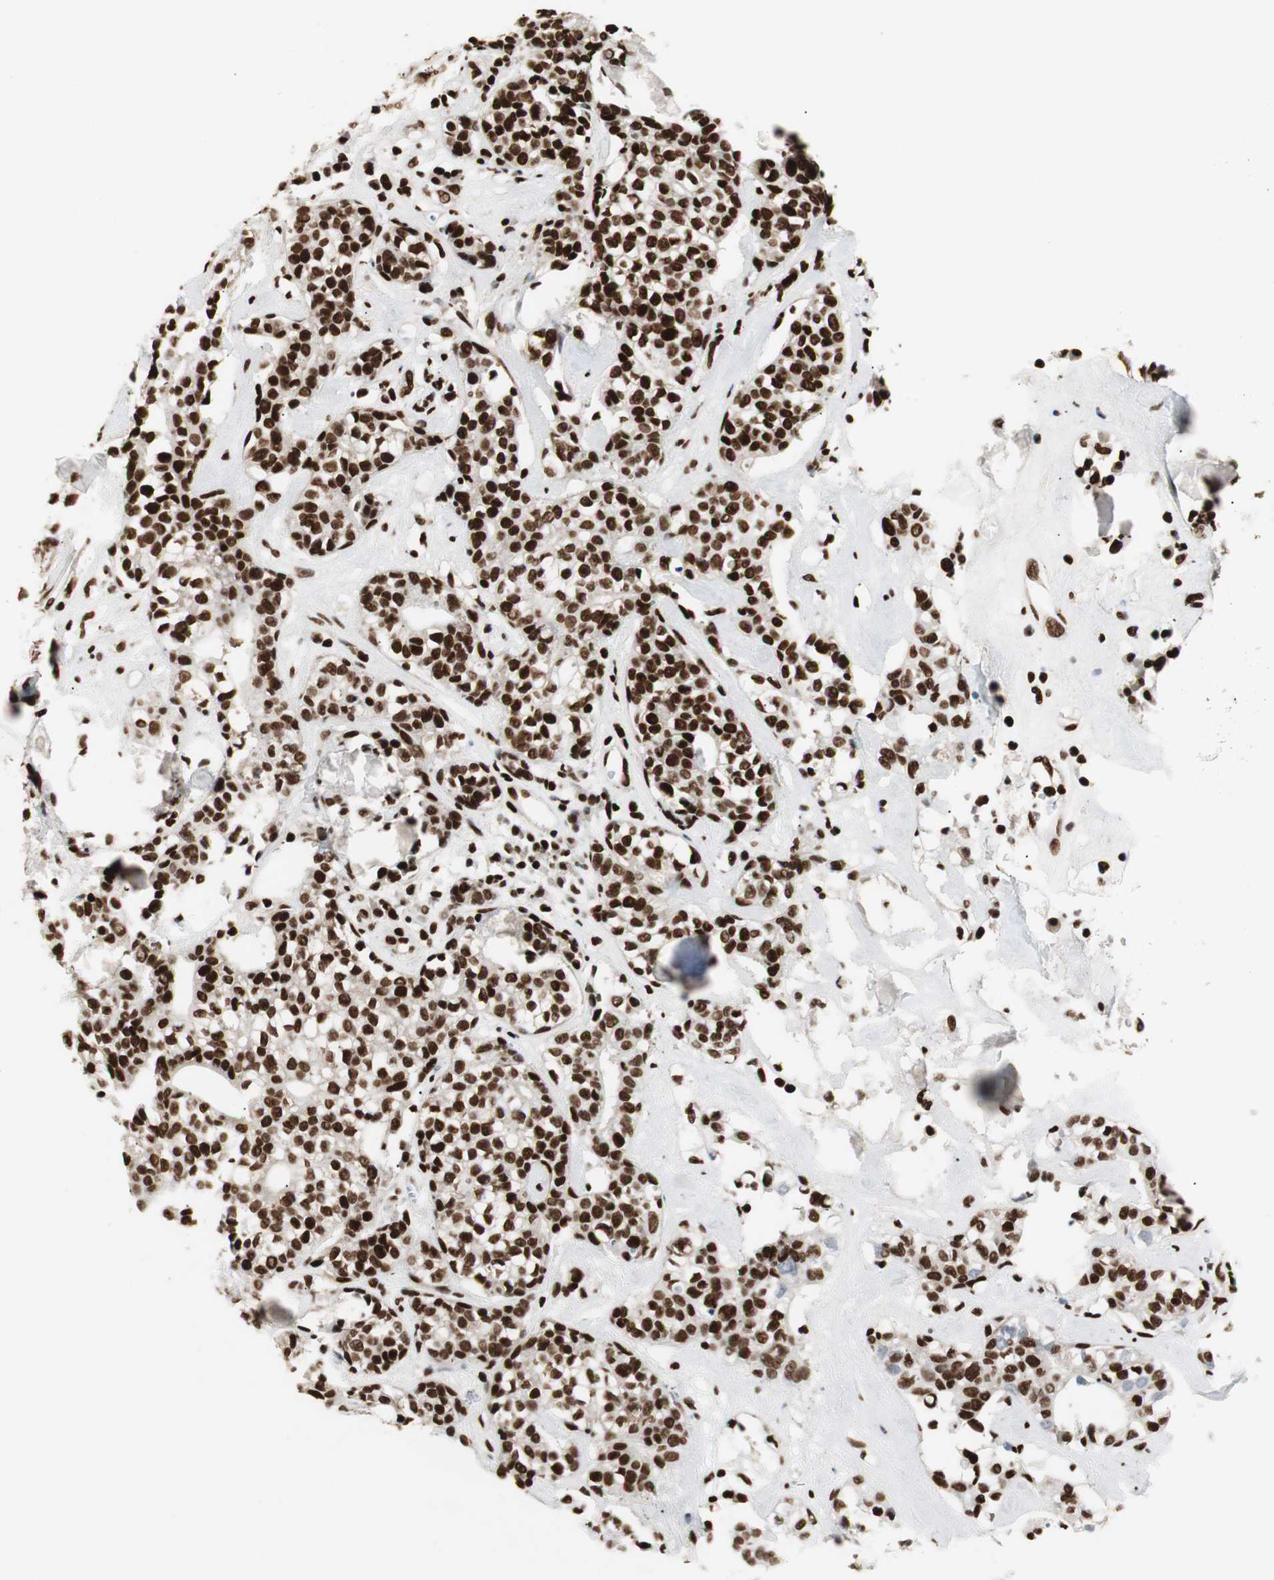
{"staining": {"intensity": "strong", "quantity": ">75%", "location": "nuclear"}, "tissue": "head and neck cancer", "cell_type": "Tumor cells", "image_type": "cancer", "snomed": [{"axis": "morphology", "description": "Adenocarcinoma, NOS"}, {"axis": "topography", "description": "Salivary gland"}, {"axis": "topography", "description": "Head-Neck"}], "caption": "Tumor cells exhibit strong nuclear positivity in about >75% of cells in head and neck cancer (adenocarcinoma). (DAB (3,3'-diaminobenzidine) = brown stain, brightfield microscopy at high magnification).", "gene": "MTA2", "patient": {"sex": "female", "age": 65}}